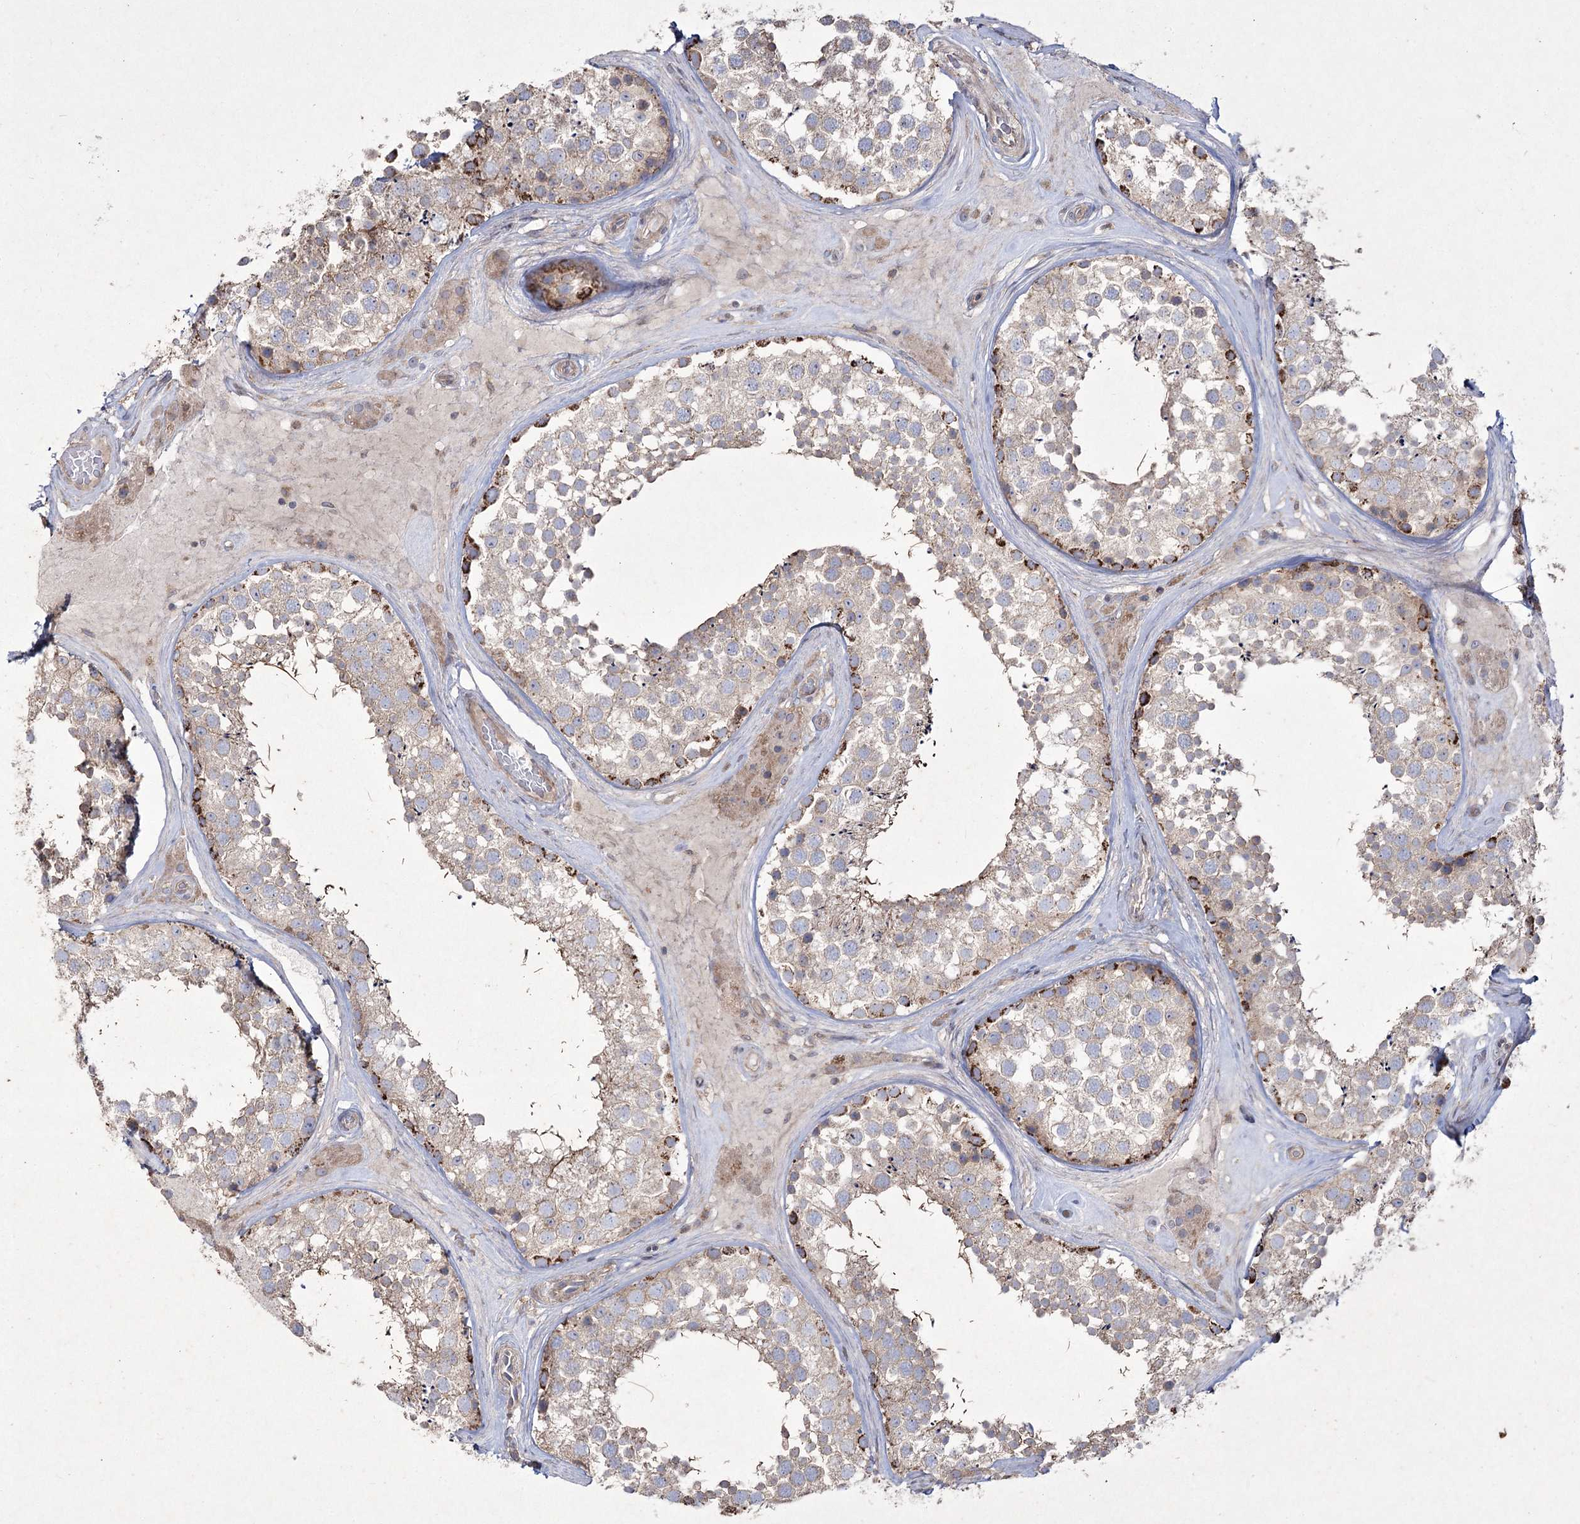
{"staining": {"intensity": "strong", "quantity": "<25%", "location": "cytoplasmic/membranous"}, "tissue": "testis", "cell_type": "Cells in seminiferous ducts", "image_type": "normal", "snomed": [{"axis": "morphology", "description": "Normal tissue, NOS"}, {"axis": "topography", "description": "Testis"}], "caption": "This micrograph demonstrates immunohistochemistry (IHC) staining of normal human testis, with medium strong cytoplasmic/membranous staining in approximately <25% of cells in seminiferous ducts.", "gene": "SH3TC1", "patient": {"sex": "male", "age": 46}}